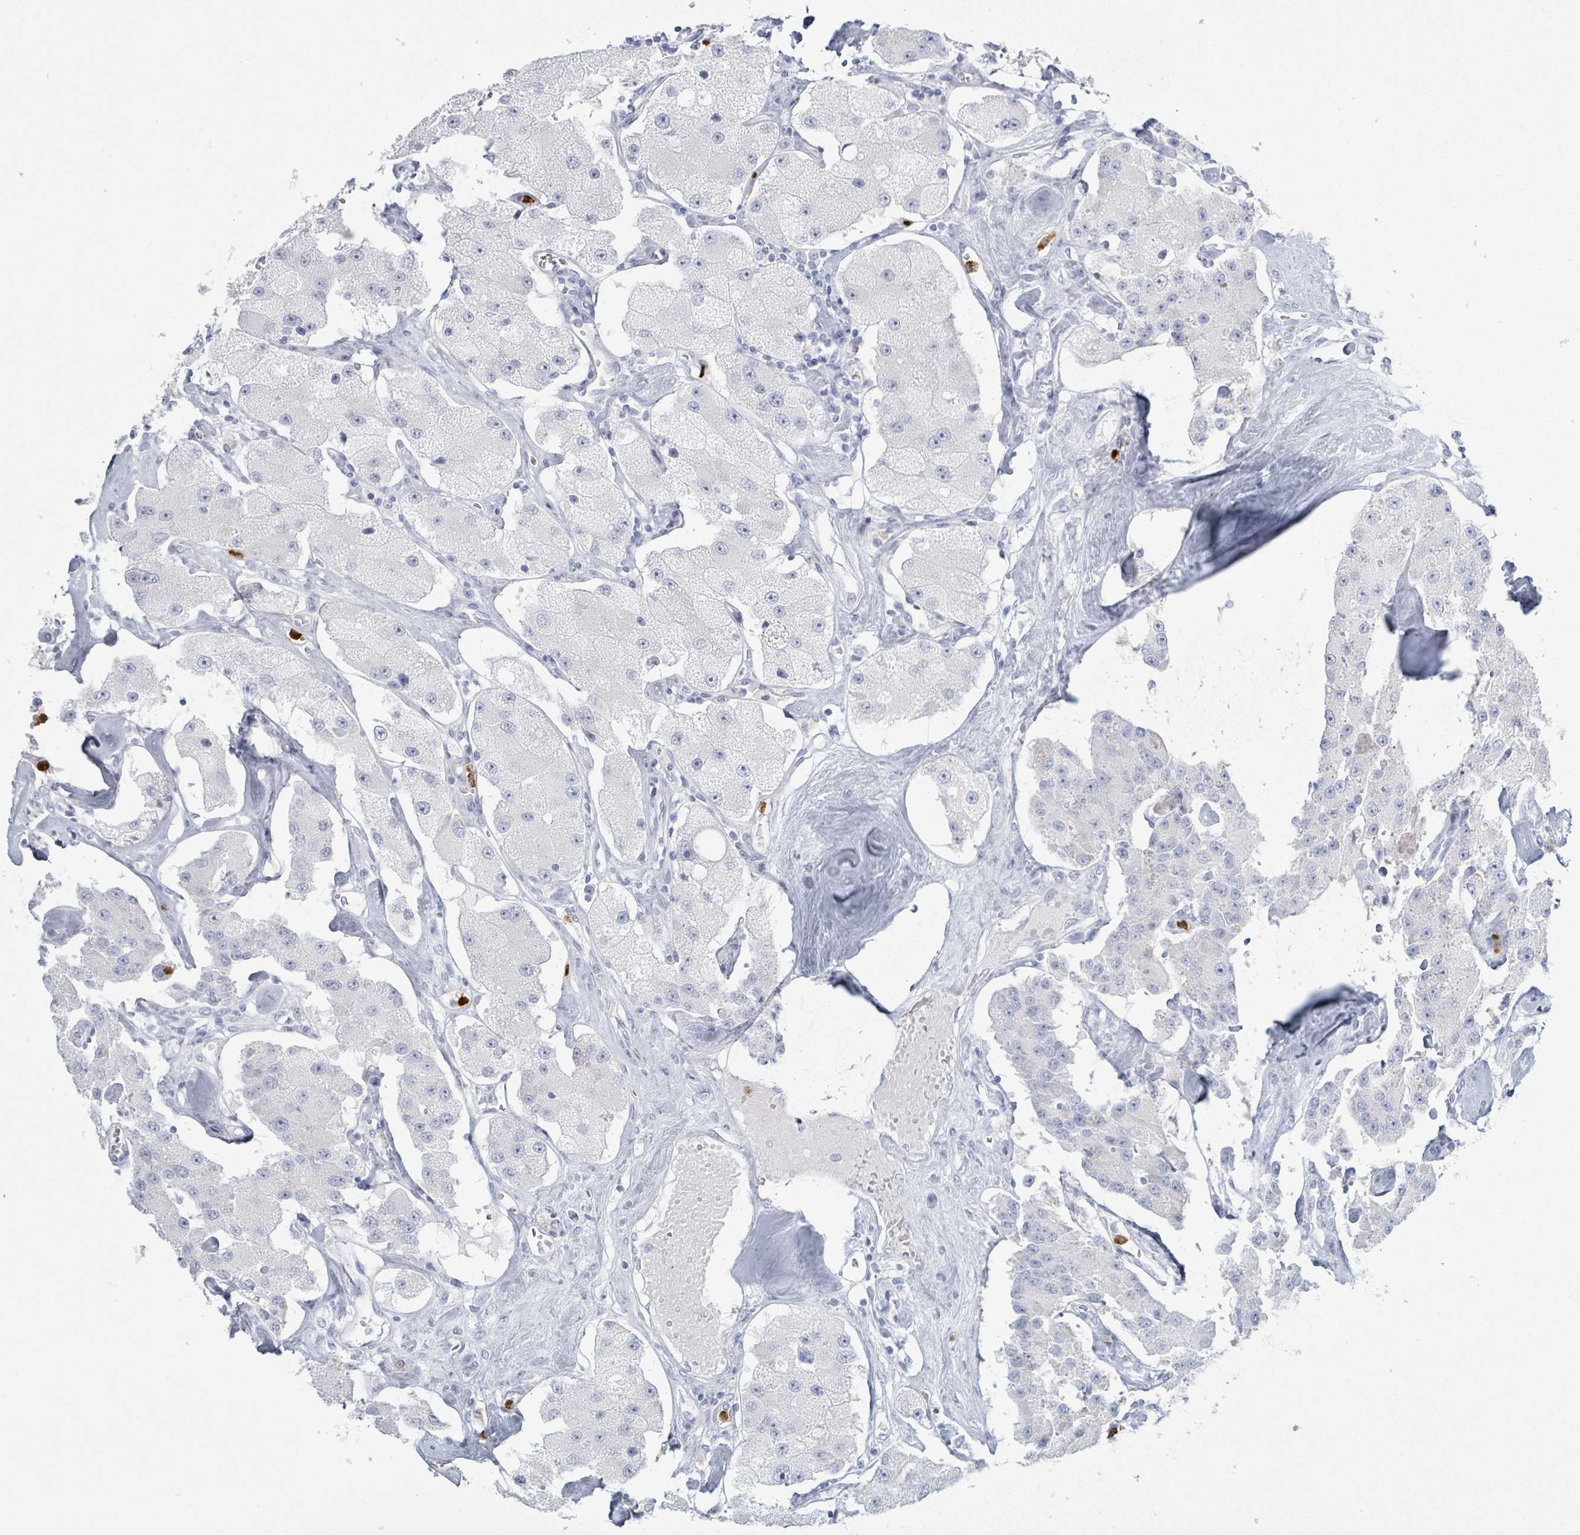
{"staining": {"intensity": "negative", "quantity": "none", "location": "none"}, "tissue": "carcinoid", "cell_type": "Tumor cells", "image_type": "cancer", "snomed": [{"axis": "morphology", "description": "Carcinoid, malignant, NOS"}, {"axis": "topography", "description": "Pancreas"}], "caption": "Immunohistochemistry micrograph of human malignant carcinoid stained for a protein (brown), which displays no staining in tumor cells. (Stains: DAB (3,3'-diaminobenzidine) immunohistochemistry with hematoxylin counter stain, Microscopy: brightfield microscopy at high magnification).", "gene": "DEFA4", "patient": {"sex": "male", "age": 41}}